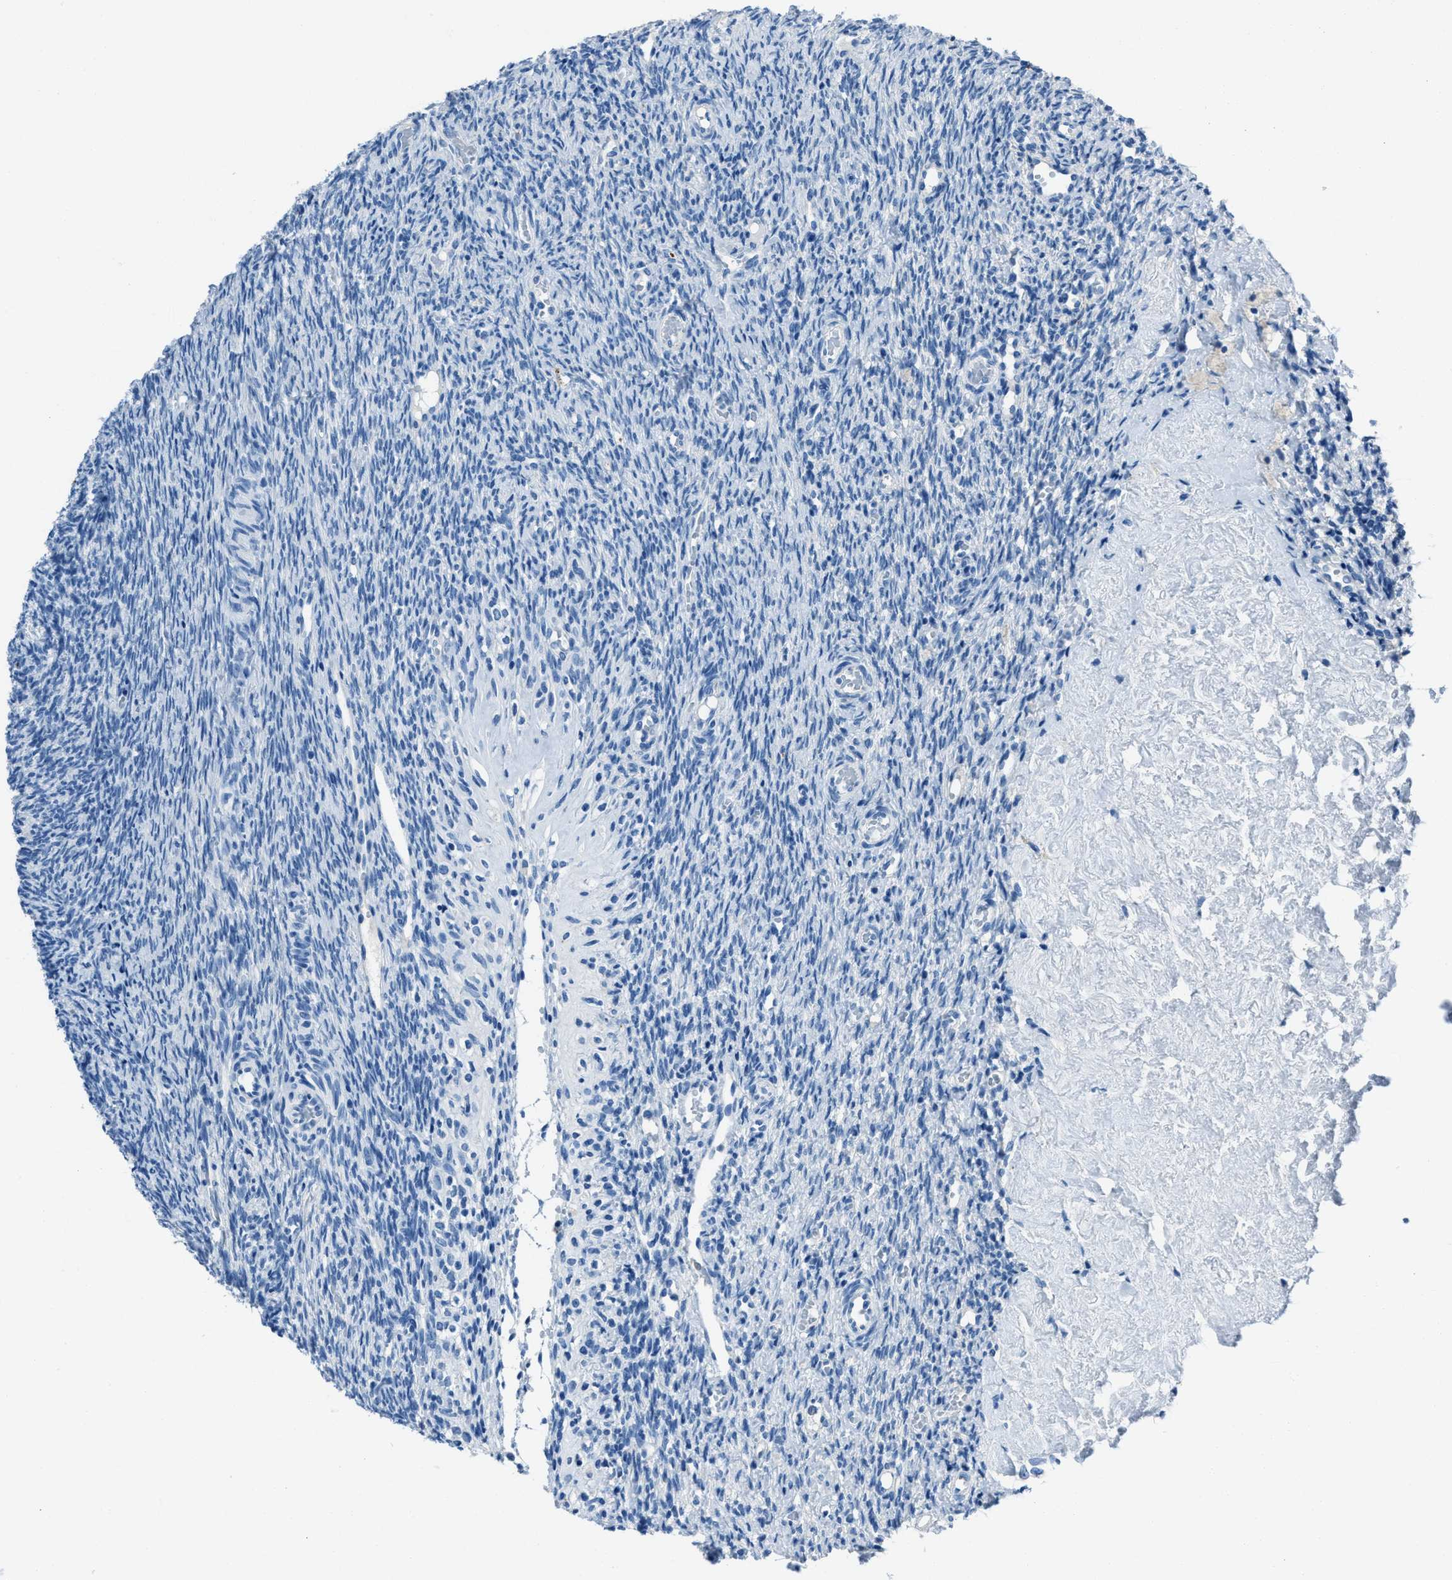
{"staining": {"intensity": "negative", "quantity": "none", "location": "none"}, "tissue": "ovary", "cell_type": "Ovarian stroma cells", "image_type": "normal", "snomed": [{"axis": "morphology", "description": "Normal tissue, NOS"}, {"axis": "topography", "description": "Ovary"}], "caption": "Immunohistochemical staining of benign ovary demonstrates no significant expression in ovarian stroma cells.", "gene": "AMACR", "patient": {"sex": "female", "age": 41}}